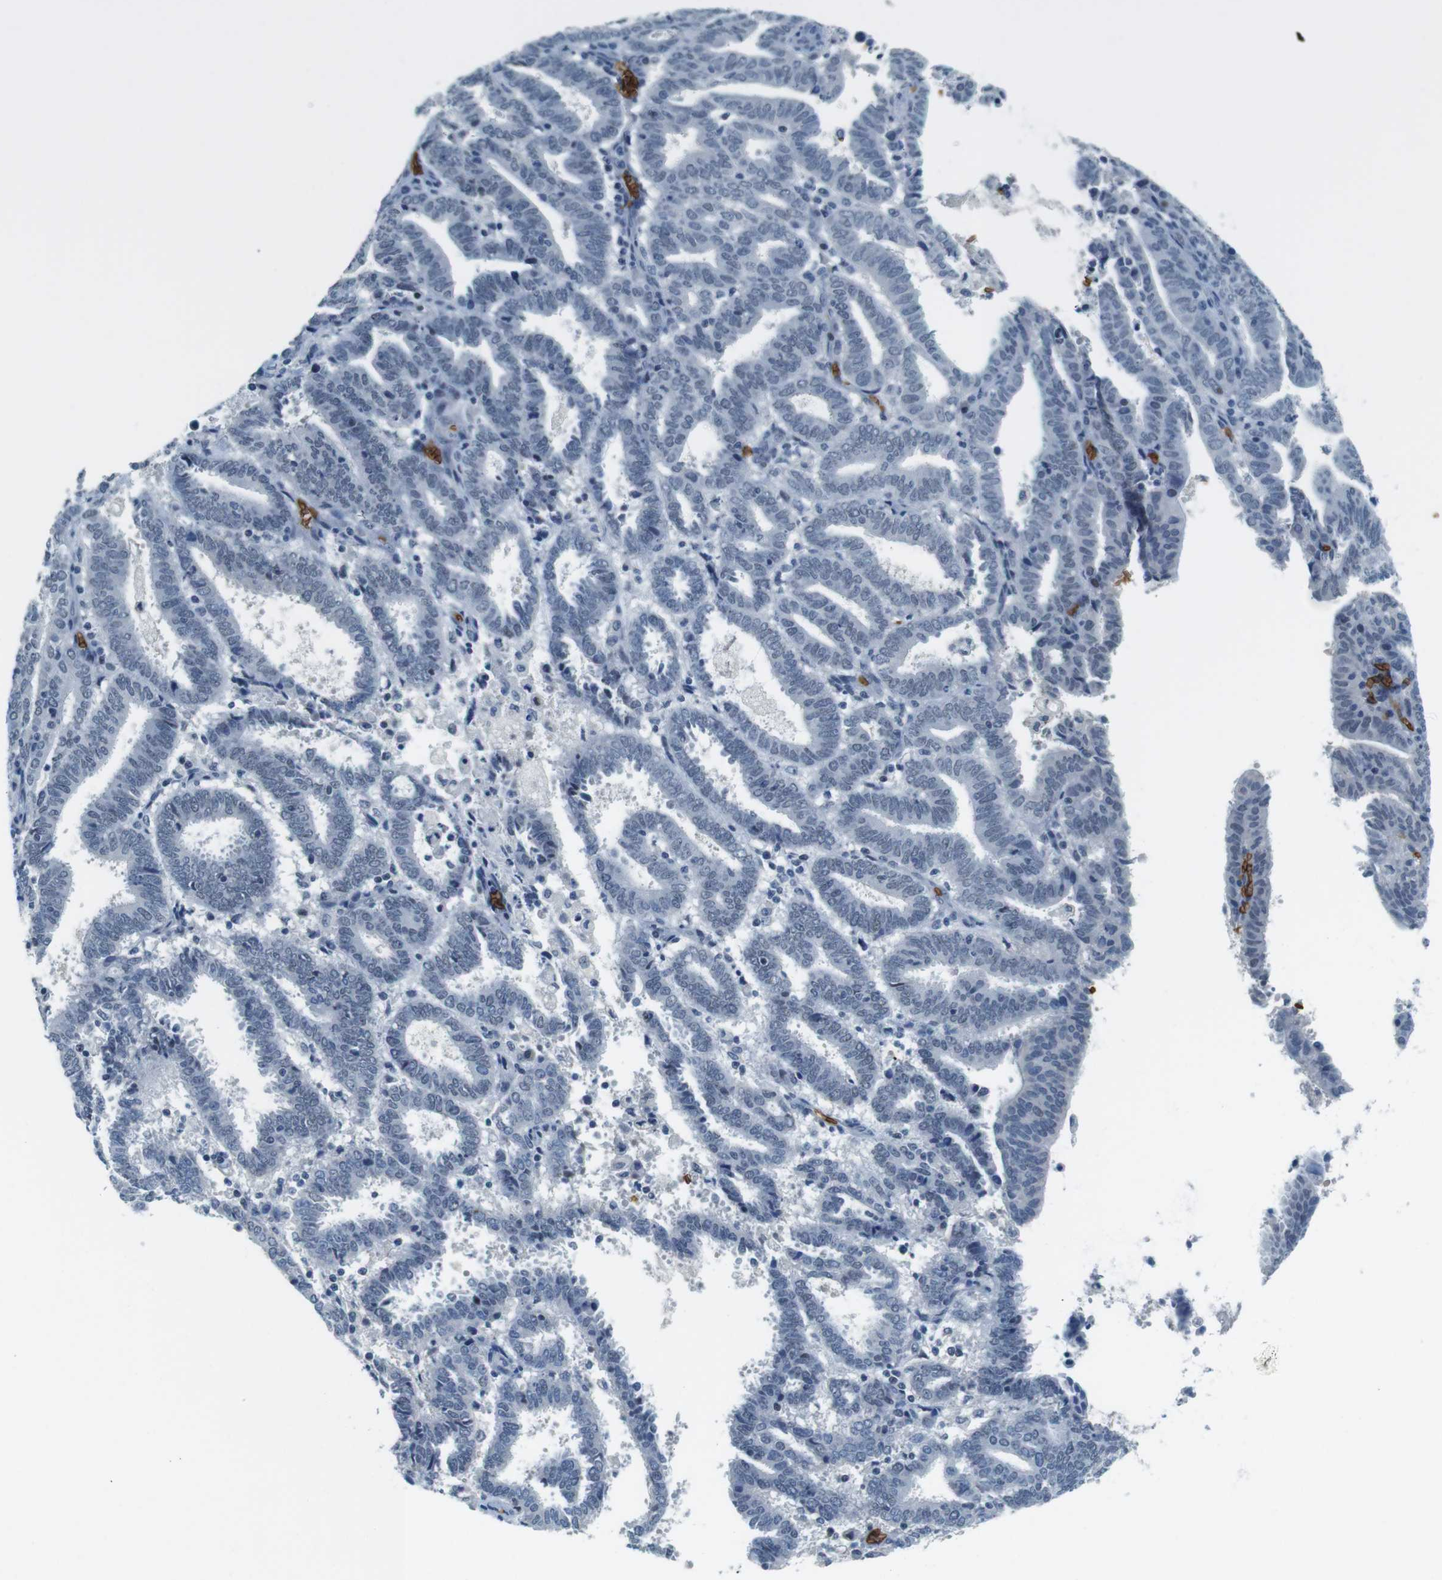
{"staining": {"intensity": "negative", "quantity": "none", "location": "none"}, "tissue": "endometrial cancer", "cell_type": "Tumor cells", "image_type": "cancer", "snomed": [{"axis": "morphology", "description": "Adenocarcinoma, NOS"}, {"axis": "topography", "description": "Uterus"}], "caption": "Tumor cells are negative for brown protein staining in endometrial cancer.", "gene": "SLC4A1", "patient": {"sex": "female", "age": 83}}